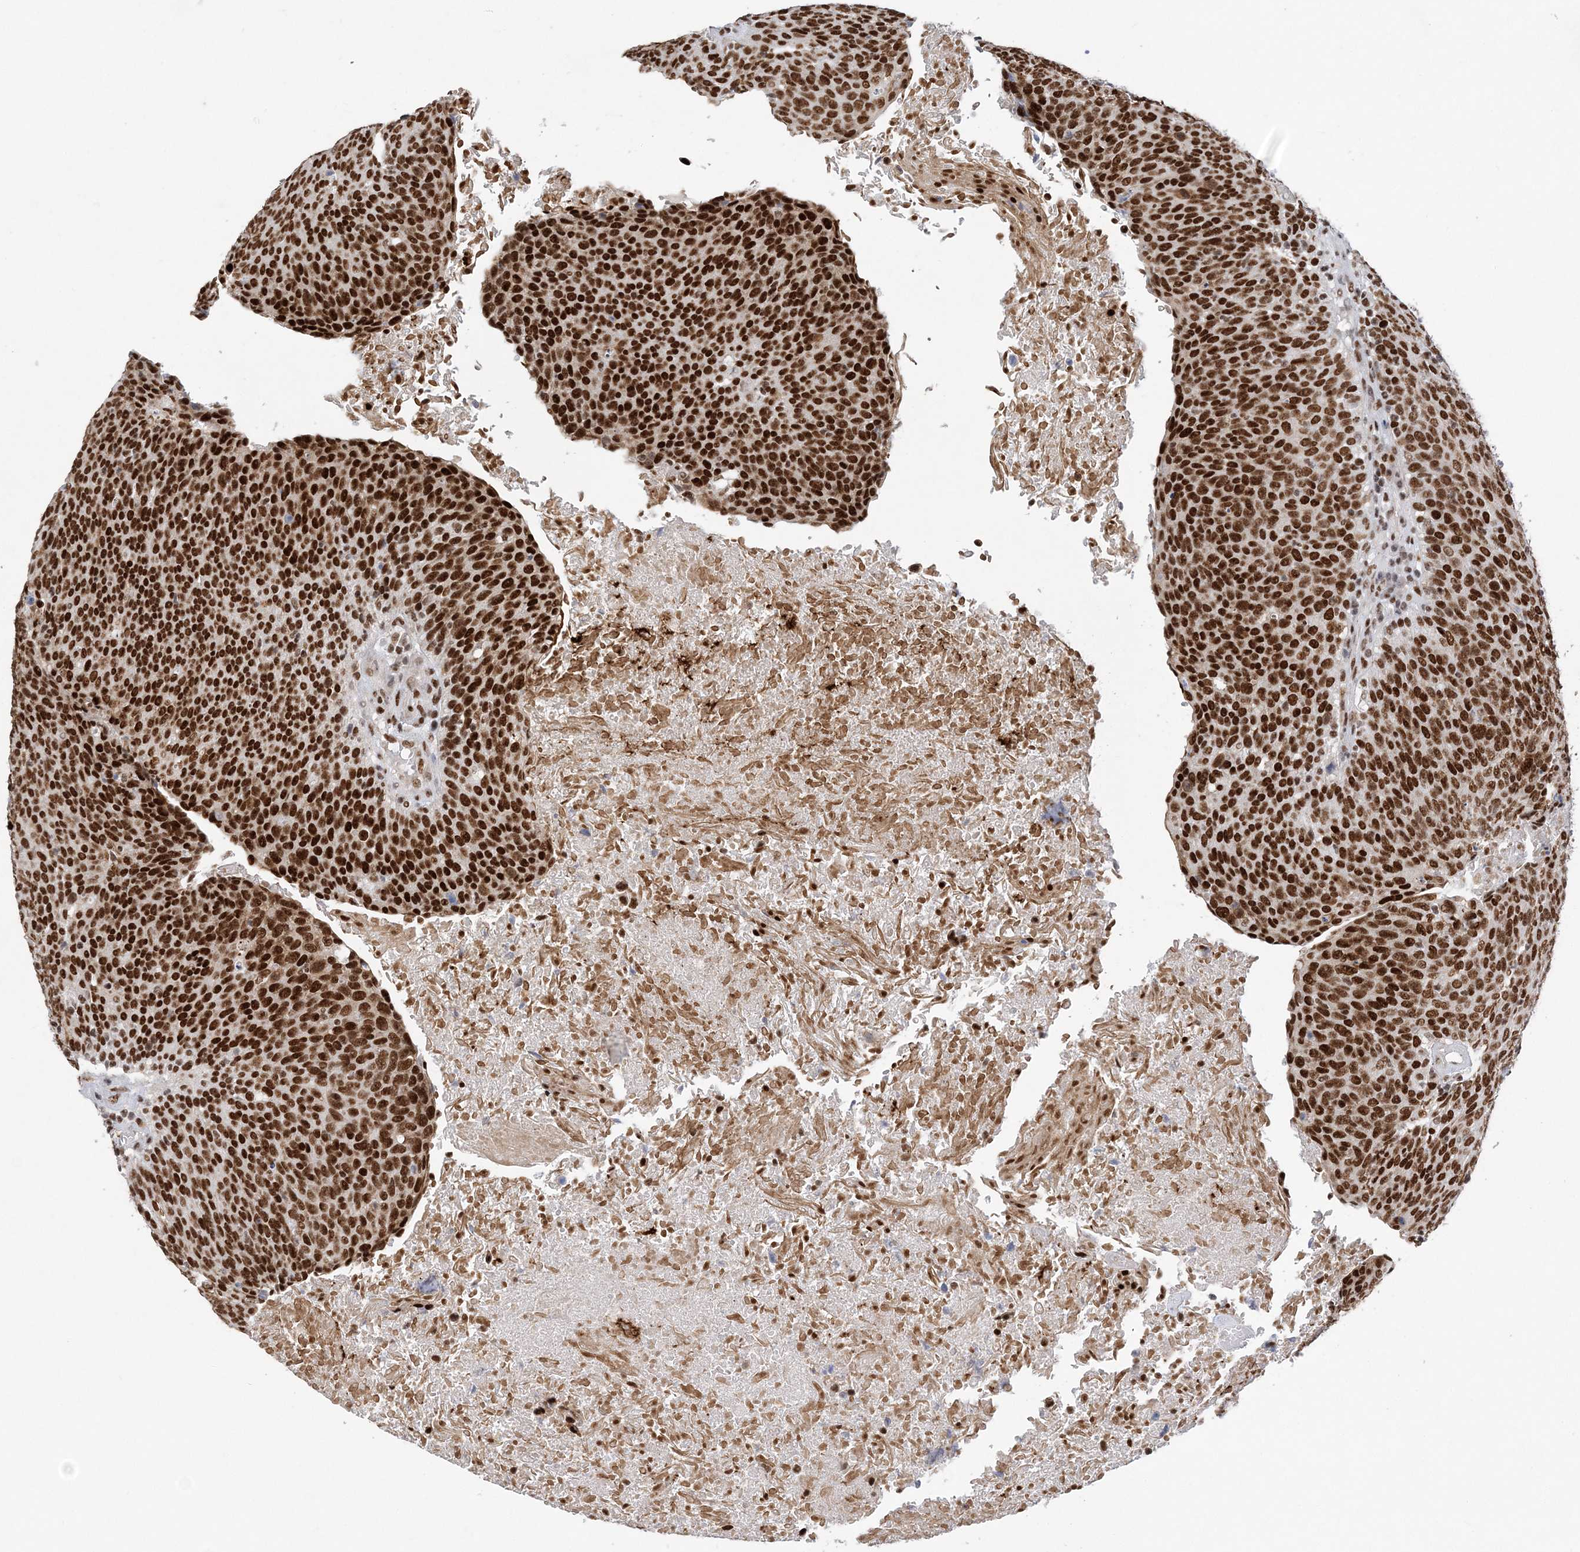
{"staining": {"intensity": "strong", "quantity": ">75%", "location": "nuclear"}, "tissue": "head and neck cancer", "cell_type": "Tumor cells", "image_type": "cancer", "snomed": [{"axis": "morphology", "description": "Squamous cell carcinoma, NOS"}, {"axis": "morphology", "description": "Squamous cell carcinoma, metastatic, NOS"}, {"axis": "topography", "description": "Lymph node"}, {"axis": "topography", "description": "Head-Neck"}], "caption": "Strong nuclear protein expression is identified in approximately >75% of tumor cells in head and neck cancer.", "gene": "ZBTB7A", "patient": {"sex": "male", "age": 62}}